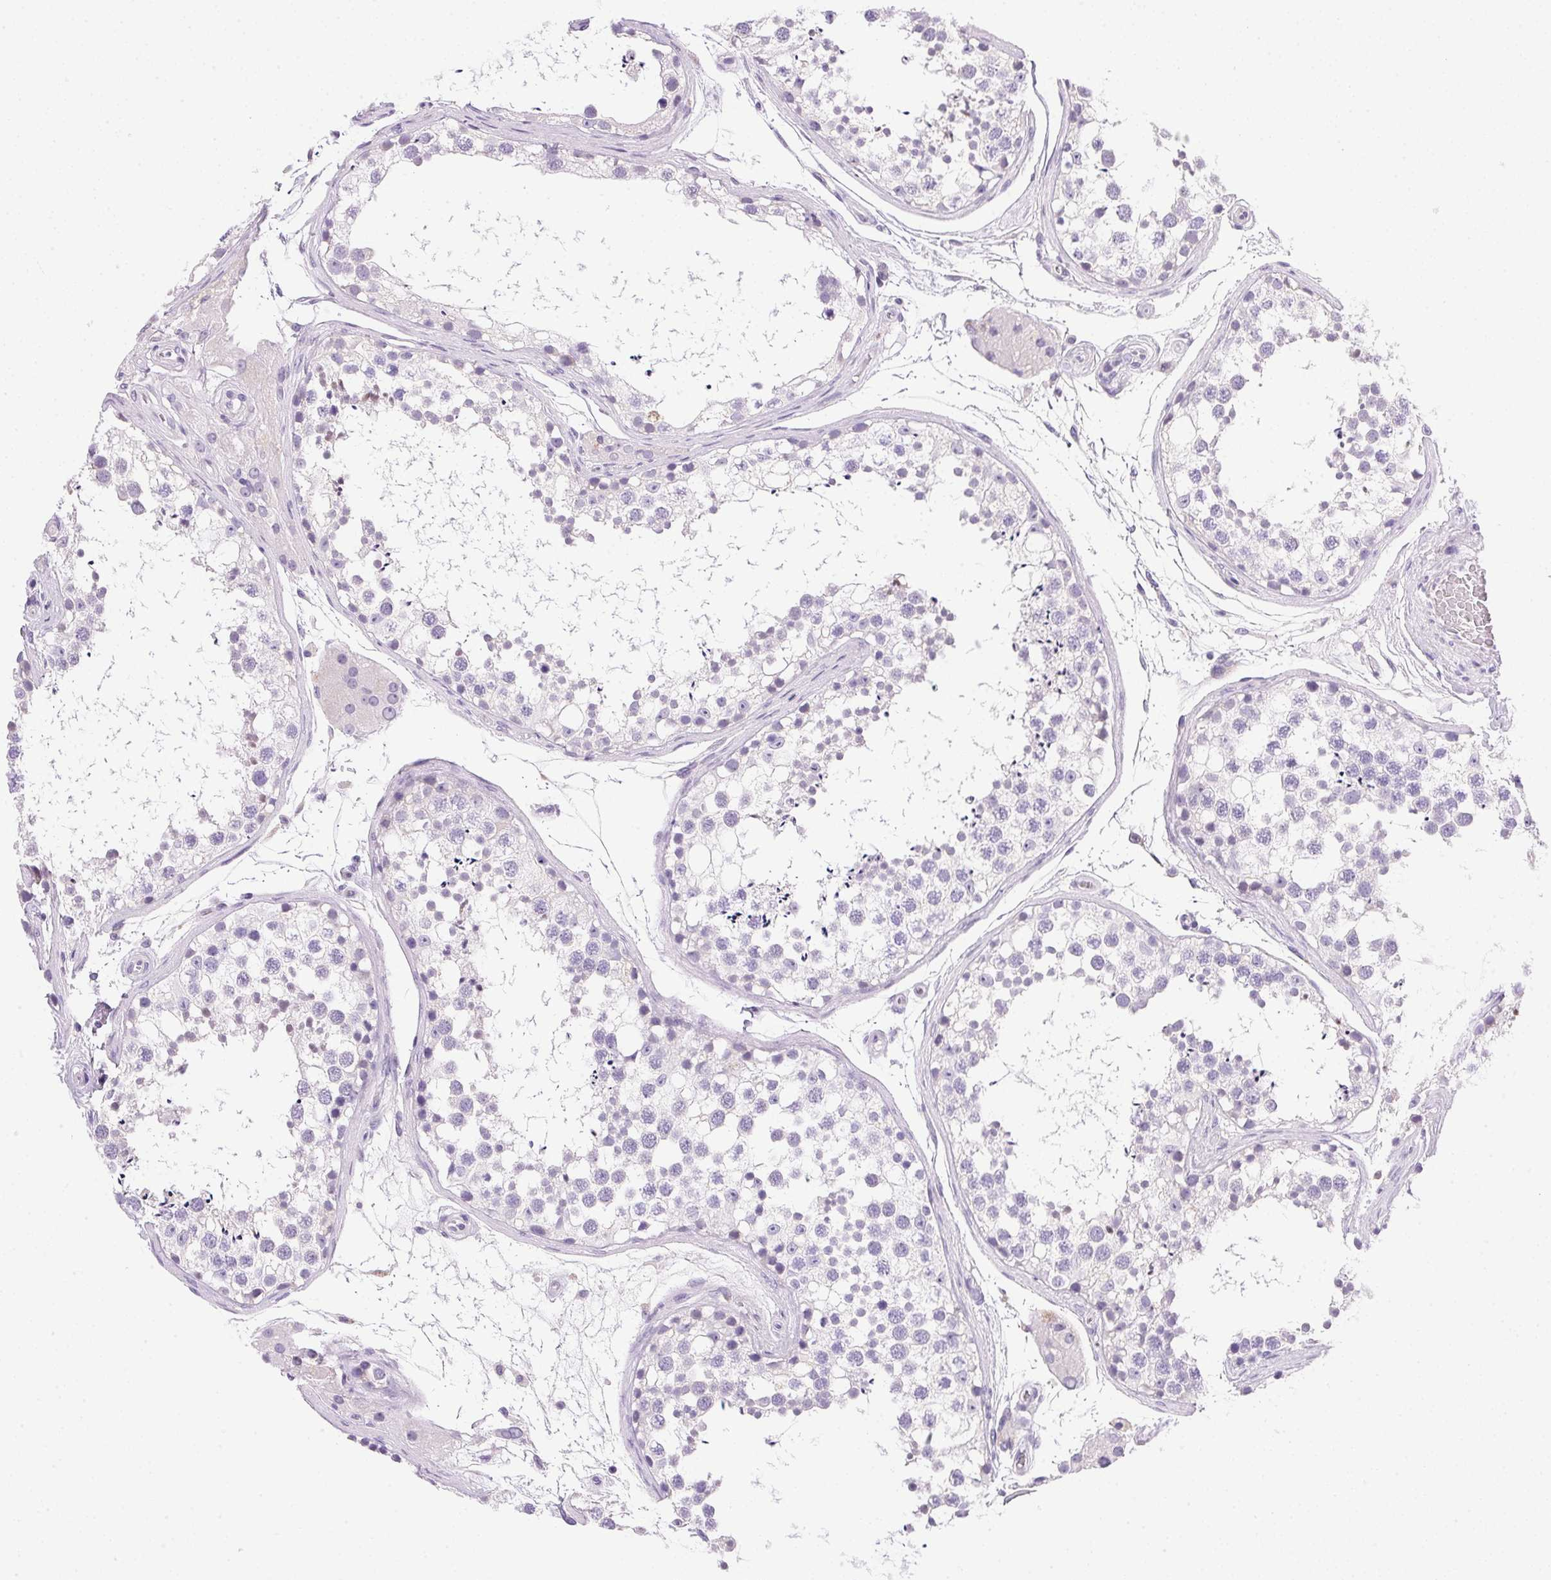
{"staining": {"intensity": "negative", "quantity": "none", "location": "none"}, "tissue": "testis", "cell_type": "Cells in seminiferous ducts", "image_type": "normal", "snomed": [{"axis": "morphology", "description": "Normal tissue, NOS"}, {"axis": "morphology", "description": "Seminoma, NOS"}, {"axis": "topography", "description": "Testis"}], "caption": "Micrograph shows no significant protein expression in cells in seminiferous ducts of unremarkable testis. Brightfield microscopy of immunohistochemistry (IHC) stained with DAB (3,3'-diaminobenzidine) (brown) and hematoxylin (blue), captured at high magnification.", "gene": "ATP6V0A4", "patient": {"sex": "male", "age": 65}}